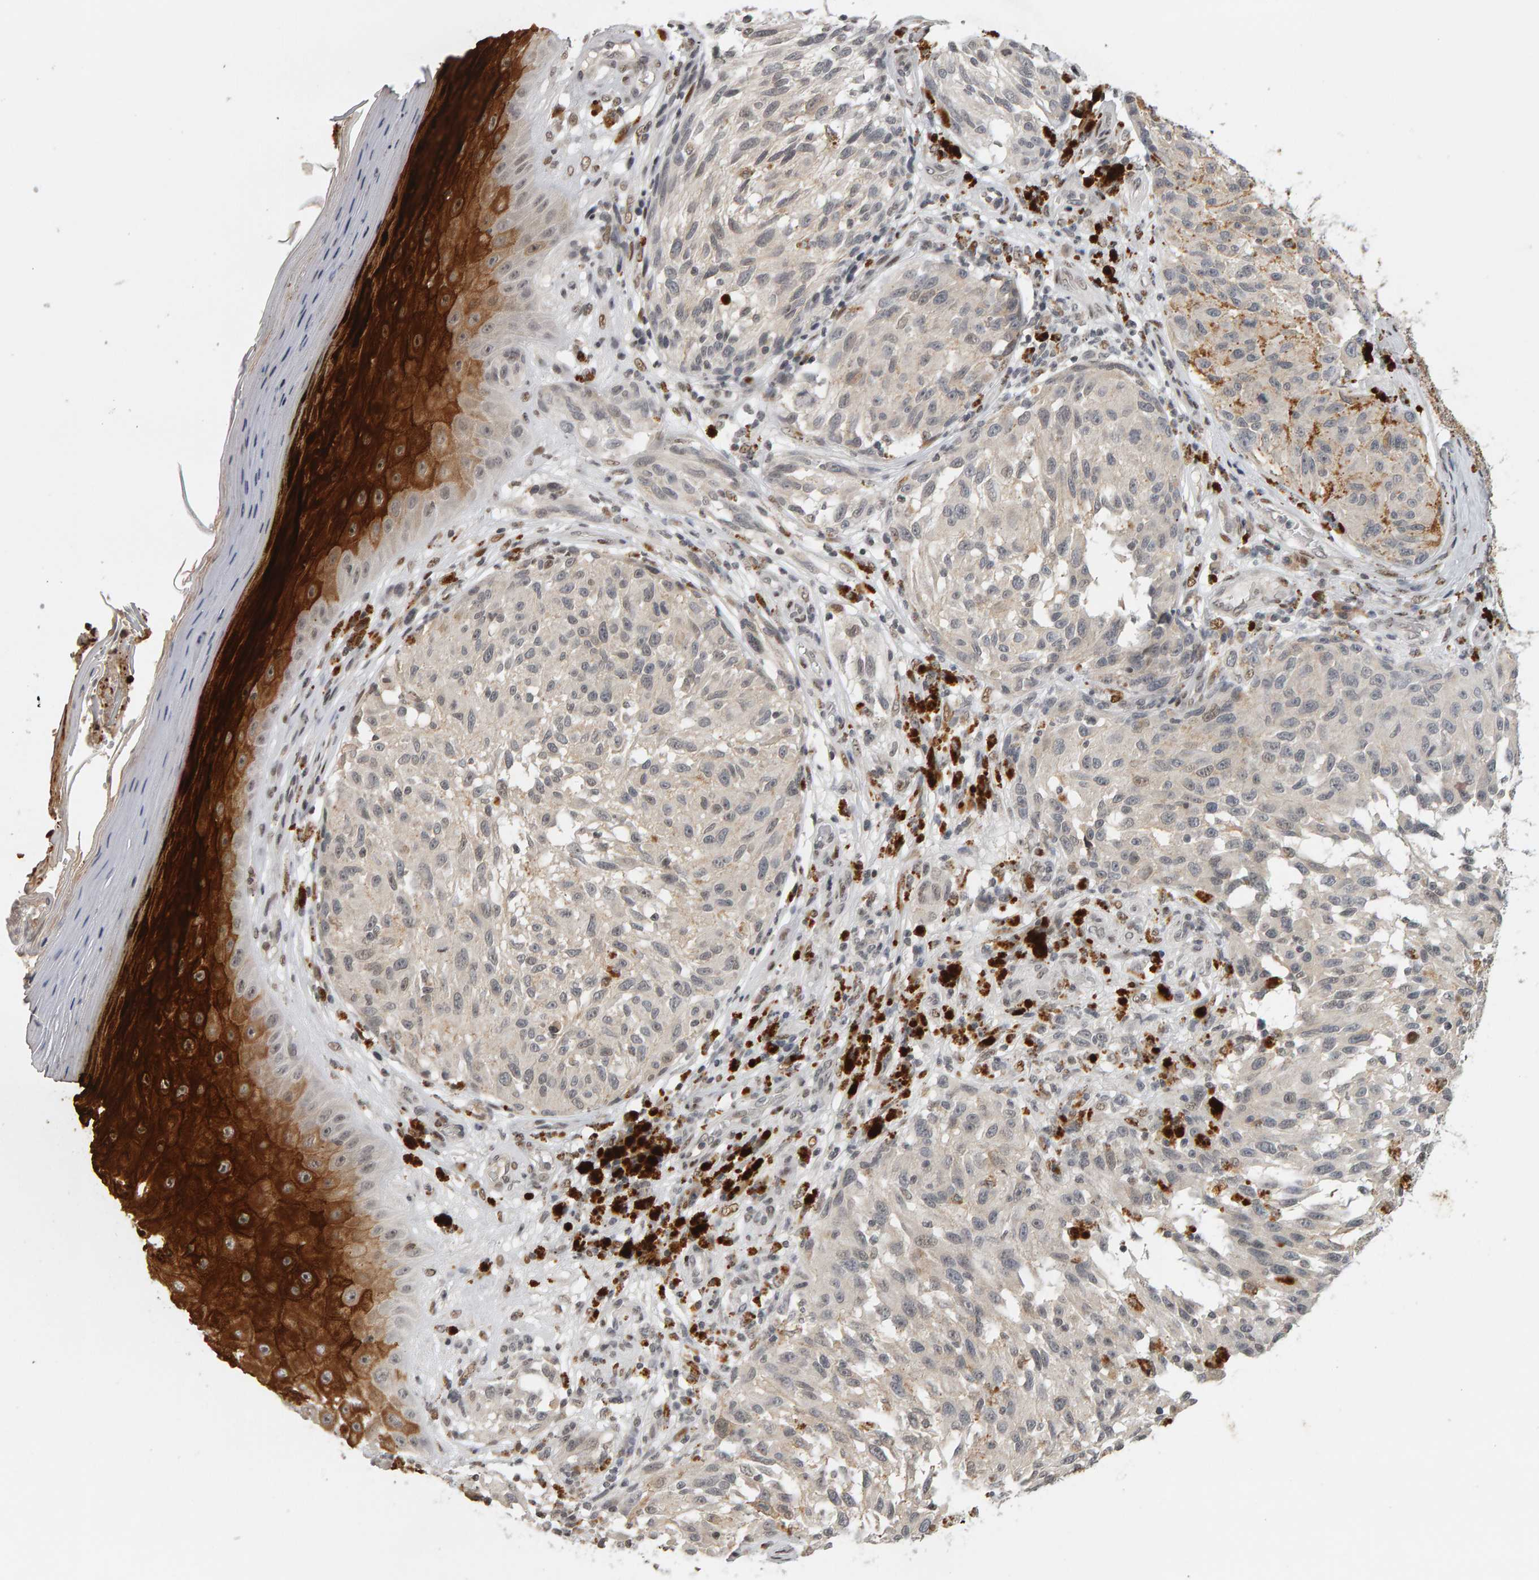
{"staining": {"intensity": "negative", "quantity": "none", "location": "none"}, "tissue": "melanoma", "cell_type": "Tumor cells", "image_type": "cancer", "snomed": [{"axis": "morphology", "description": "Malignant melanoma, NOS"}, {"axis": "topography", "description": "Skin"}], "caption": "Immunohistochemistry (IHC) micrograph of human melanoma stained for a protein (brown), which exhibits no staining in tumor cells.", "gene": "TRAM1", "patient": {"sex": "female", "age": 73}}